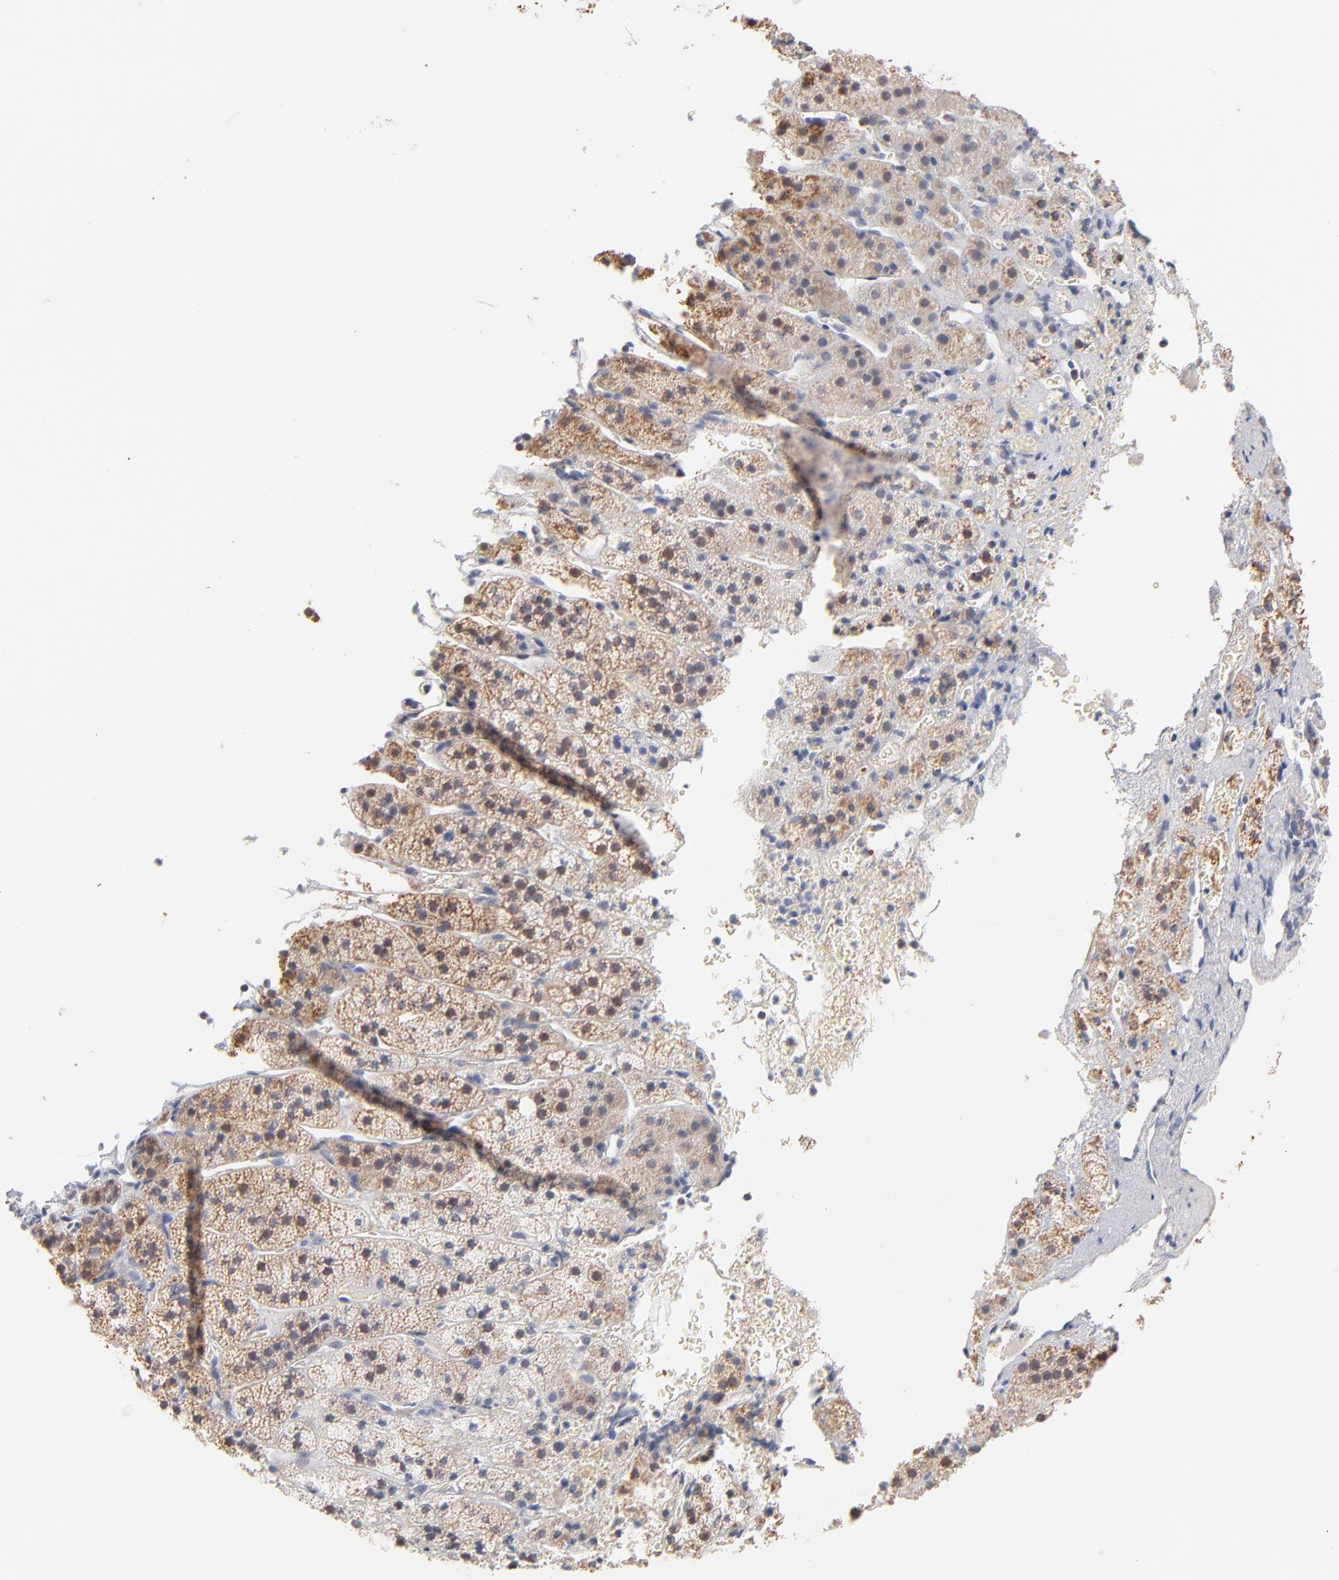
{"staining": {"intensity": "moderate", "quantity": ">75%", "location": "cytoplasmic/membranous,nuclear"}, "tissue": "adrenal gland", "cell_type": "Glandular cells", "image_type": "normal", "snomed": [{"axis": "morphology", "description": "Normal tissue, NOS"}, {"axis": "topography", "description": "Adrenal gland"}], "caption": "The image demonstrates a brown stain indicating the presence of a protein in the cytoplasmic/membranous,nuclear of glandular cells in adrenal gland.", "gene": "MRPL58", "patient": {"sex": "female", "age": 44}}